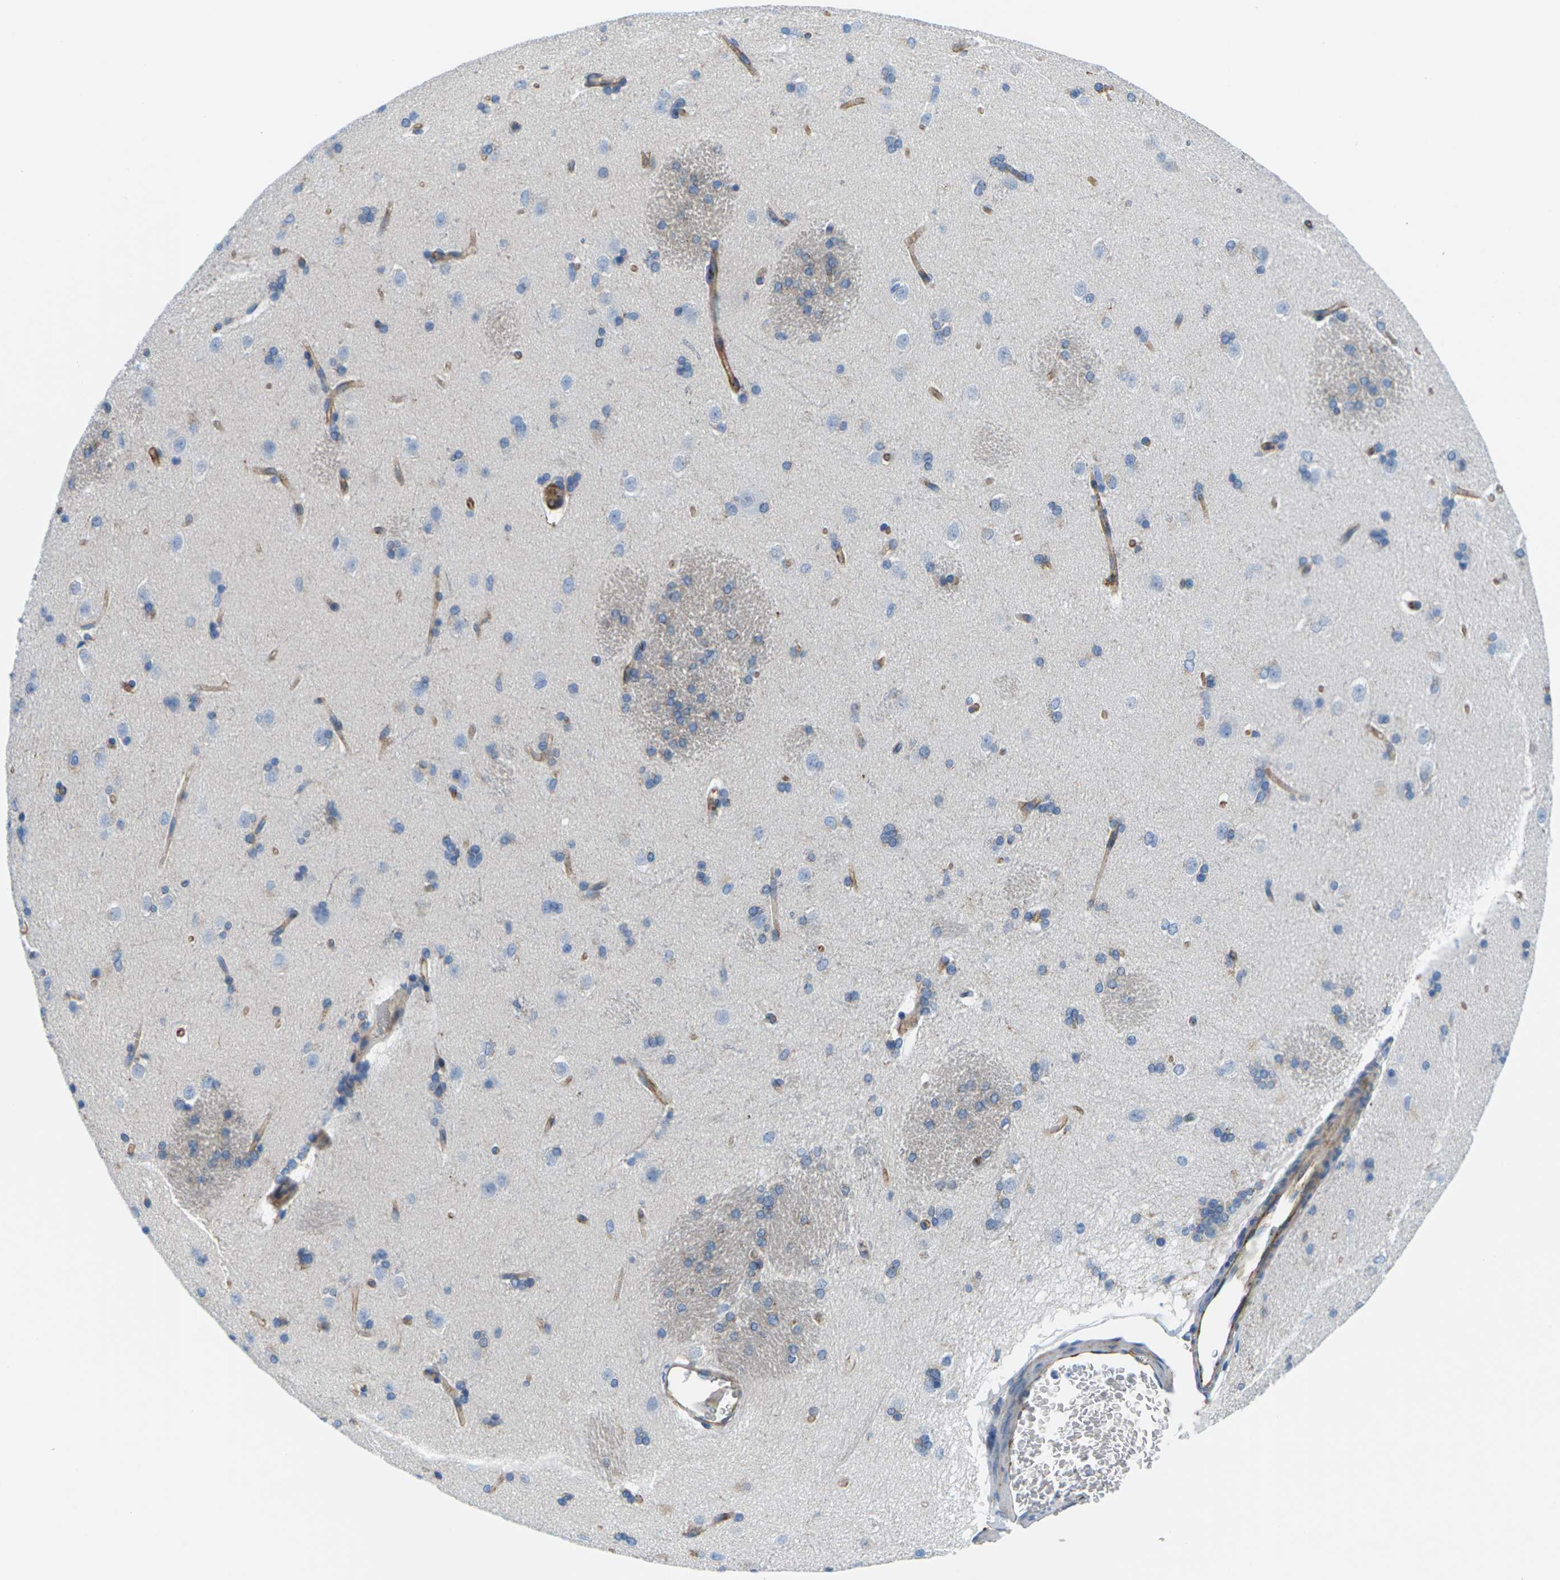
{"staining": {"intensity": "moderate", "quantity": "<25%", "location": "cytoplasmic/membranous"}, "tissue": "caudate", "cell_type": "Glial cells", "image_type": "normal", "snomed": [{"axis": "morphology", "description": "Normal tissue, NOS"}, {"axis": "topography", "description": "Lateral ventricle wall"}], "caption": "Moderate cytoplasmic/membranous positivity for a protein is appreciated in approximately <25% of glial cells of unremarkable caudate using immunohistochemistry.", "gene": "SYNGR2", "patient": {"sex": "female", "age": 19}}